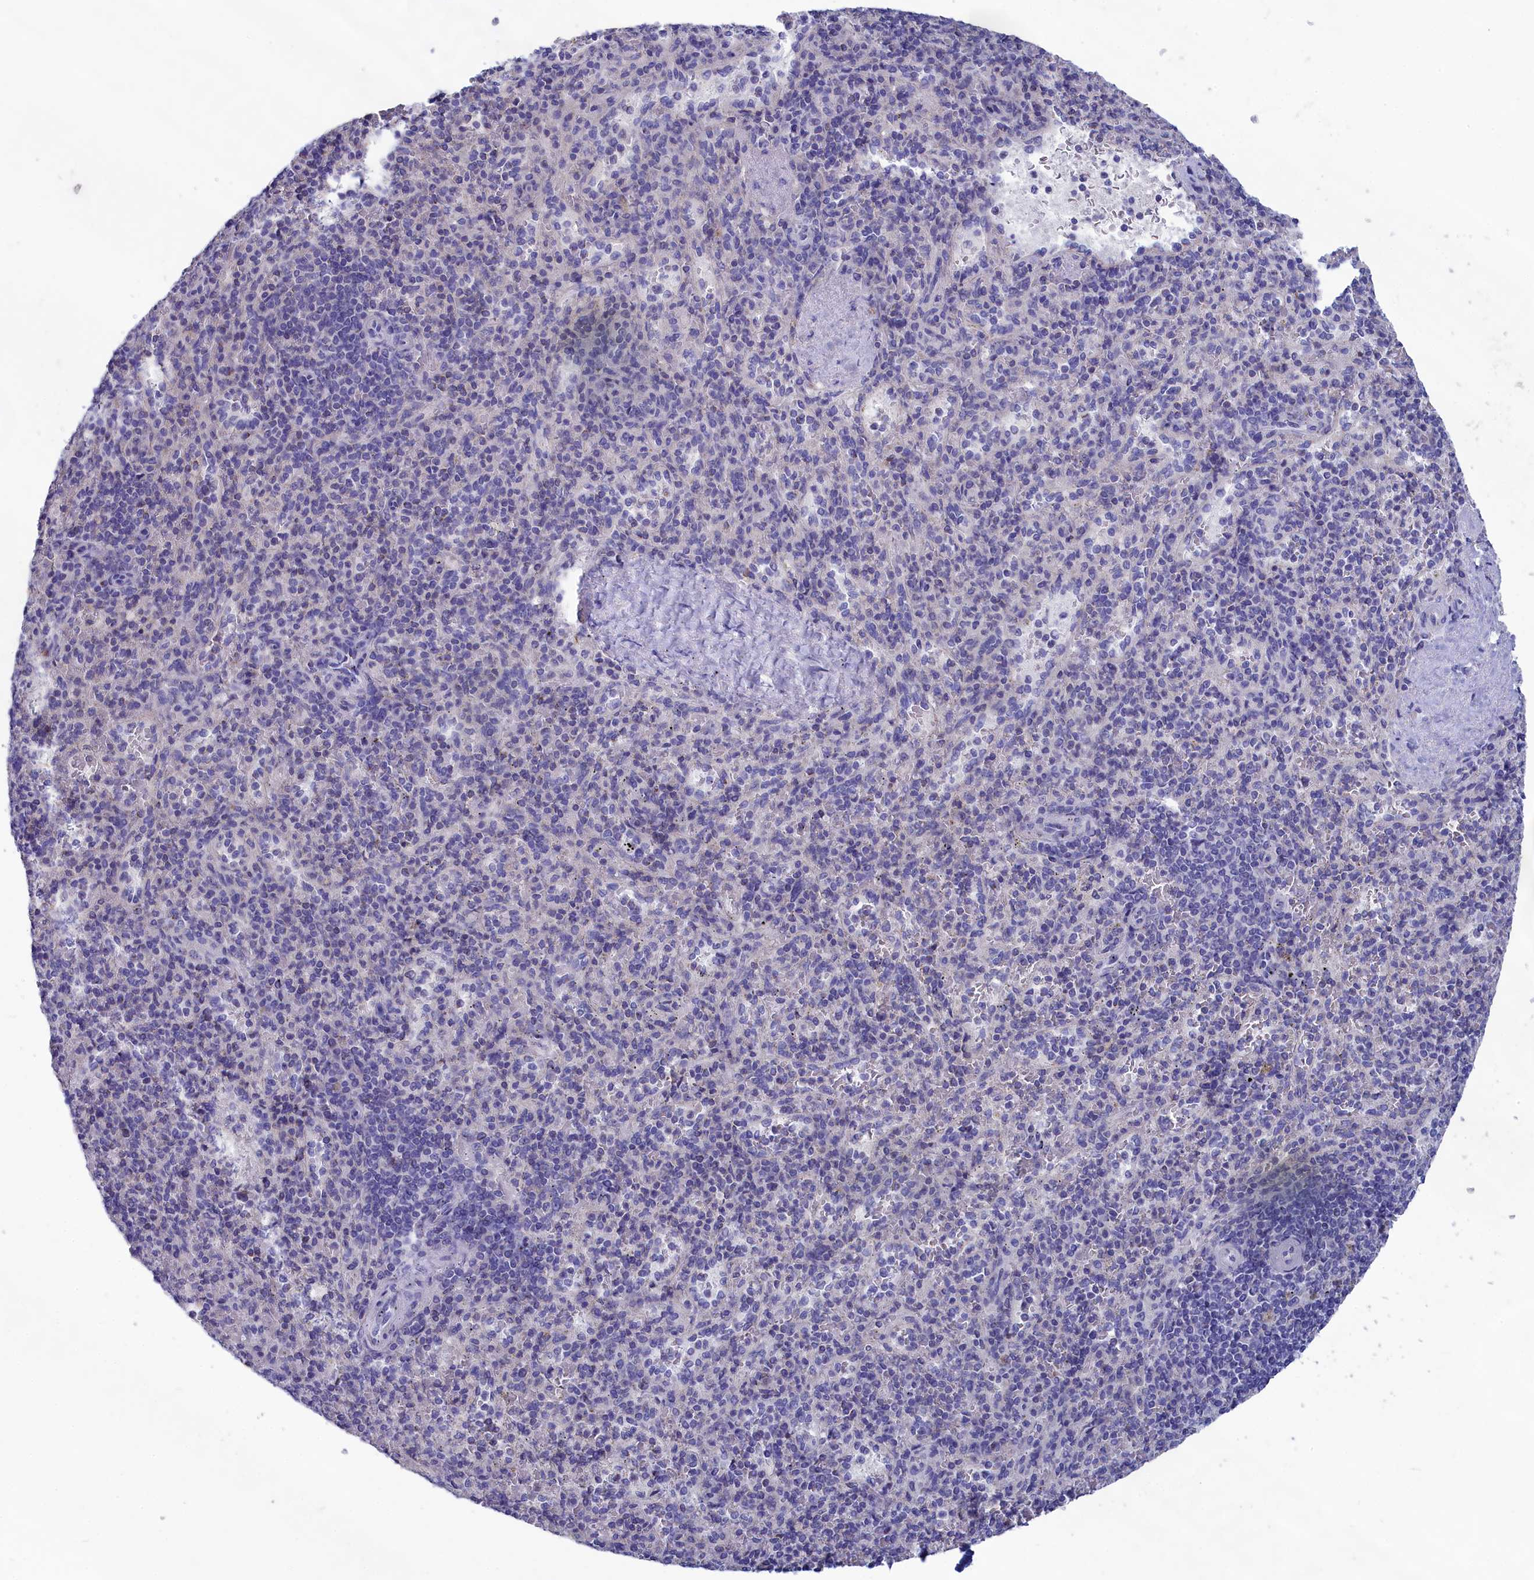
{"staining": {"intensity": "negative", "quantity": "none", "location": "none"}, "tissue": "spleen", "cell_type": "Cells in red pulp", "image_type": "normal", "snomed": [{"axis": "morphology", "description": "Normal tissue, NOS"}, {"axis": "topography", "description": "Spleen"}], "caption": "Immunohistochemistry (IHC) photomicrograph of unremarkable spleen stained for a protein (brown), which shows no staining in cells in red pulp.", "gene": "PRDM12", "patient": {"sex": "male", "age": 82}}